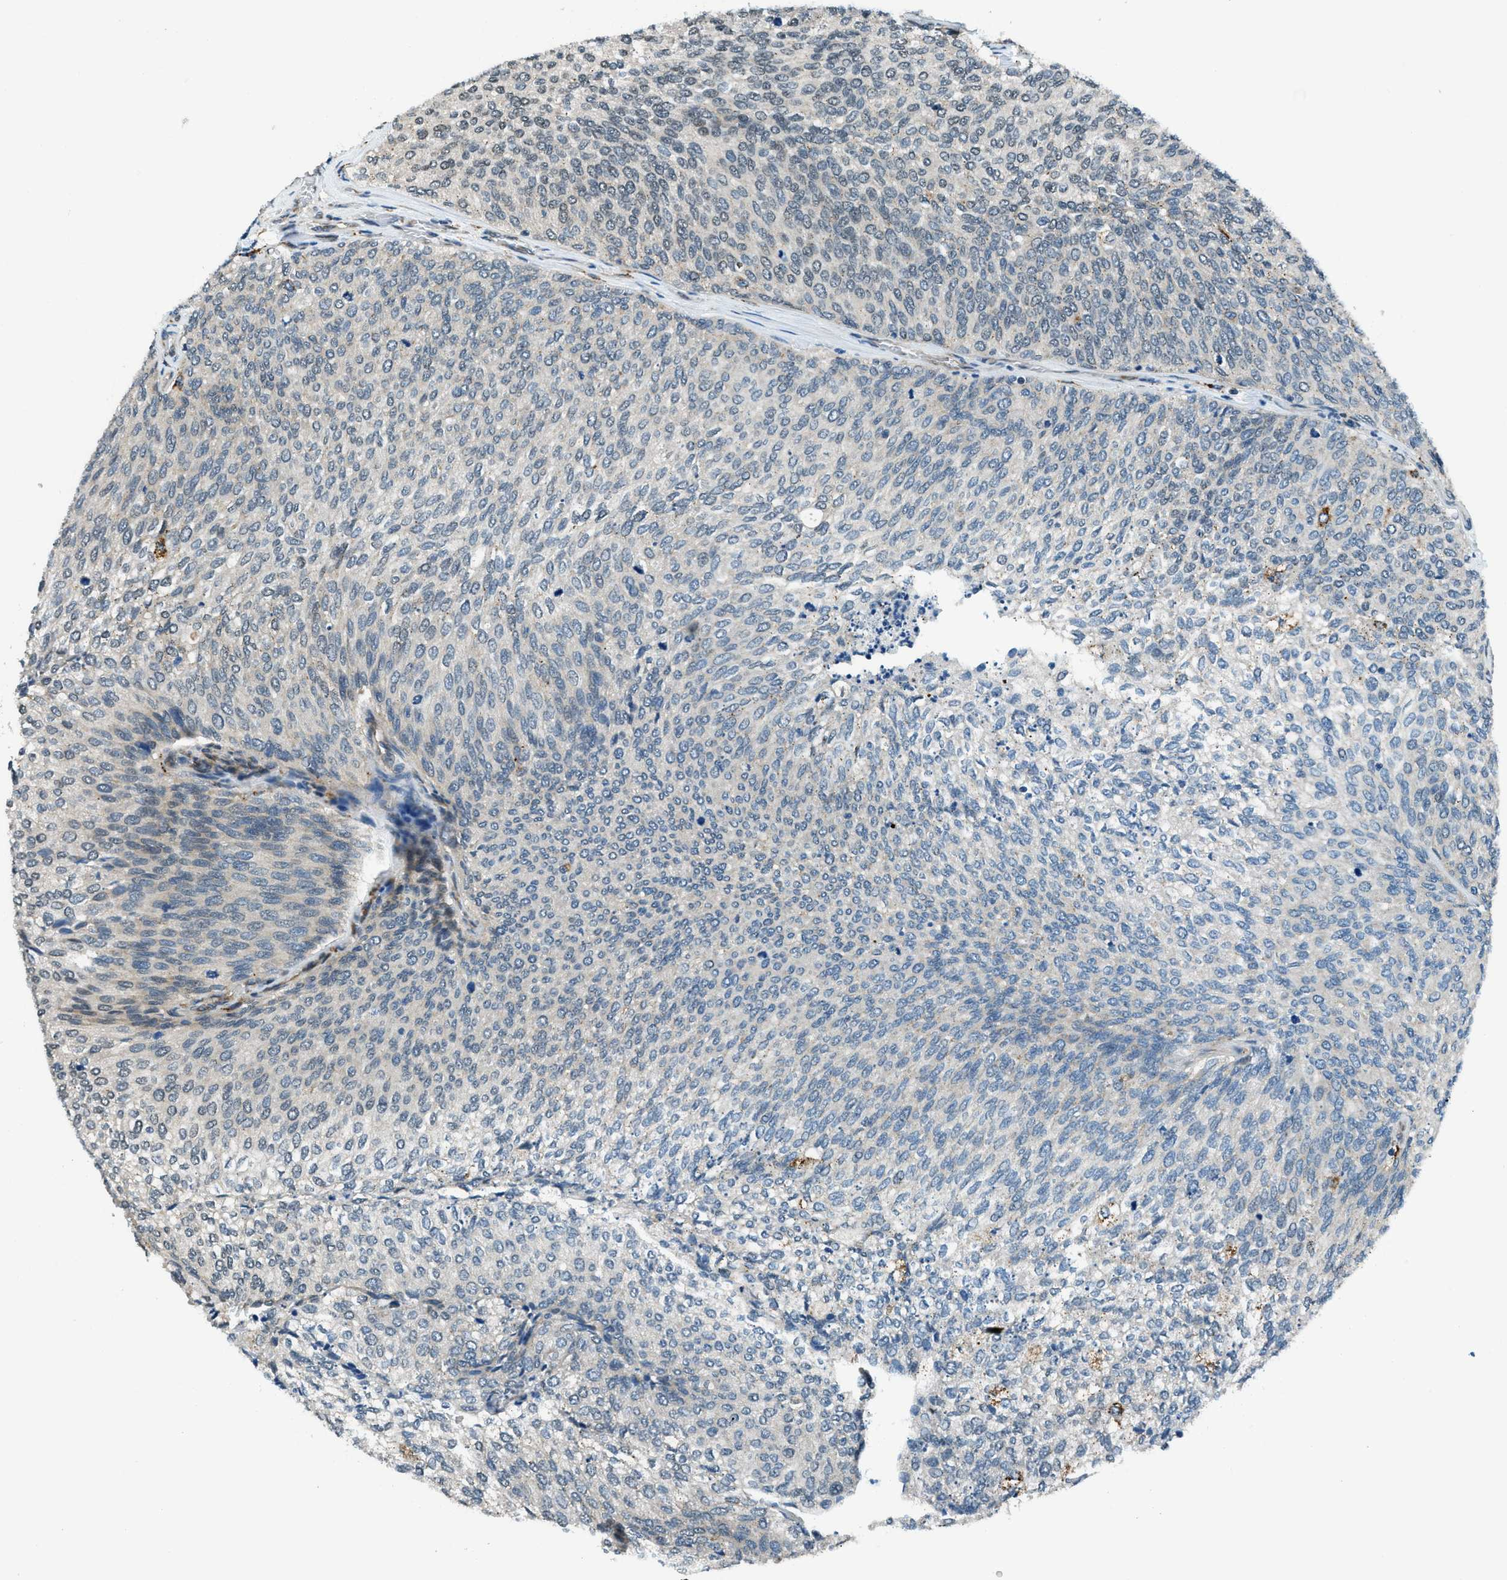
{"staining": {"intensity": "negative", "quantity": "none", "location": "none"}, "tissue": "urothelial cancer", "cell_type": "Tumor cells", "image_type": "cancer", "snomed": [{"axis": "morphology", "description": "Urothelial carcinoma, Low grade"}, {"axis": "topography", "description": "Urinary bladder"}], "caption": "Micrograph shows no protein expression in tumor cells of urothelial cancer tissue.", "gene": "GINM1", "patient": {"sex": "female", "age": 79}}